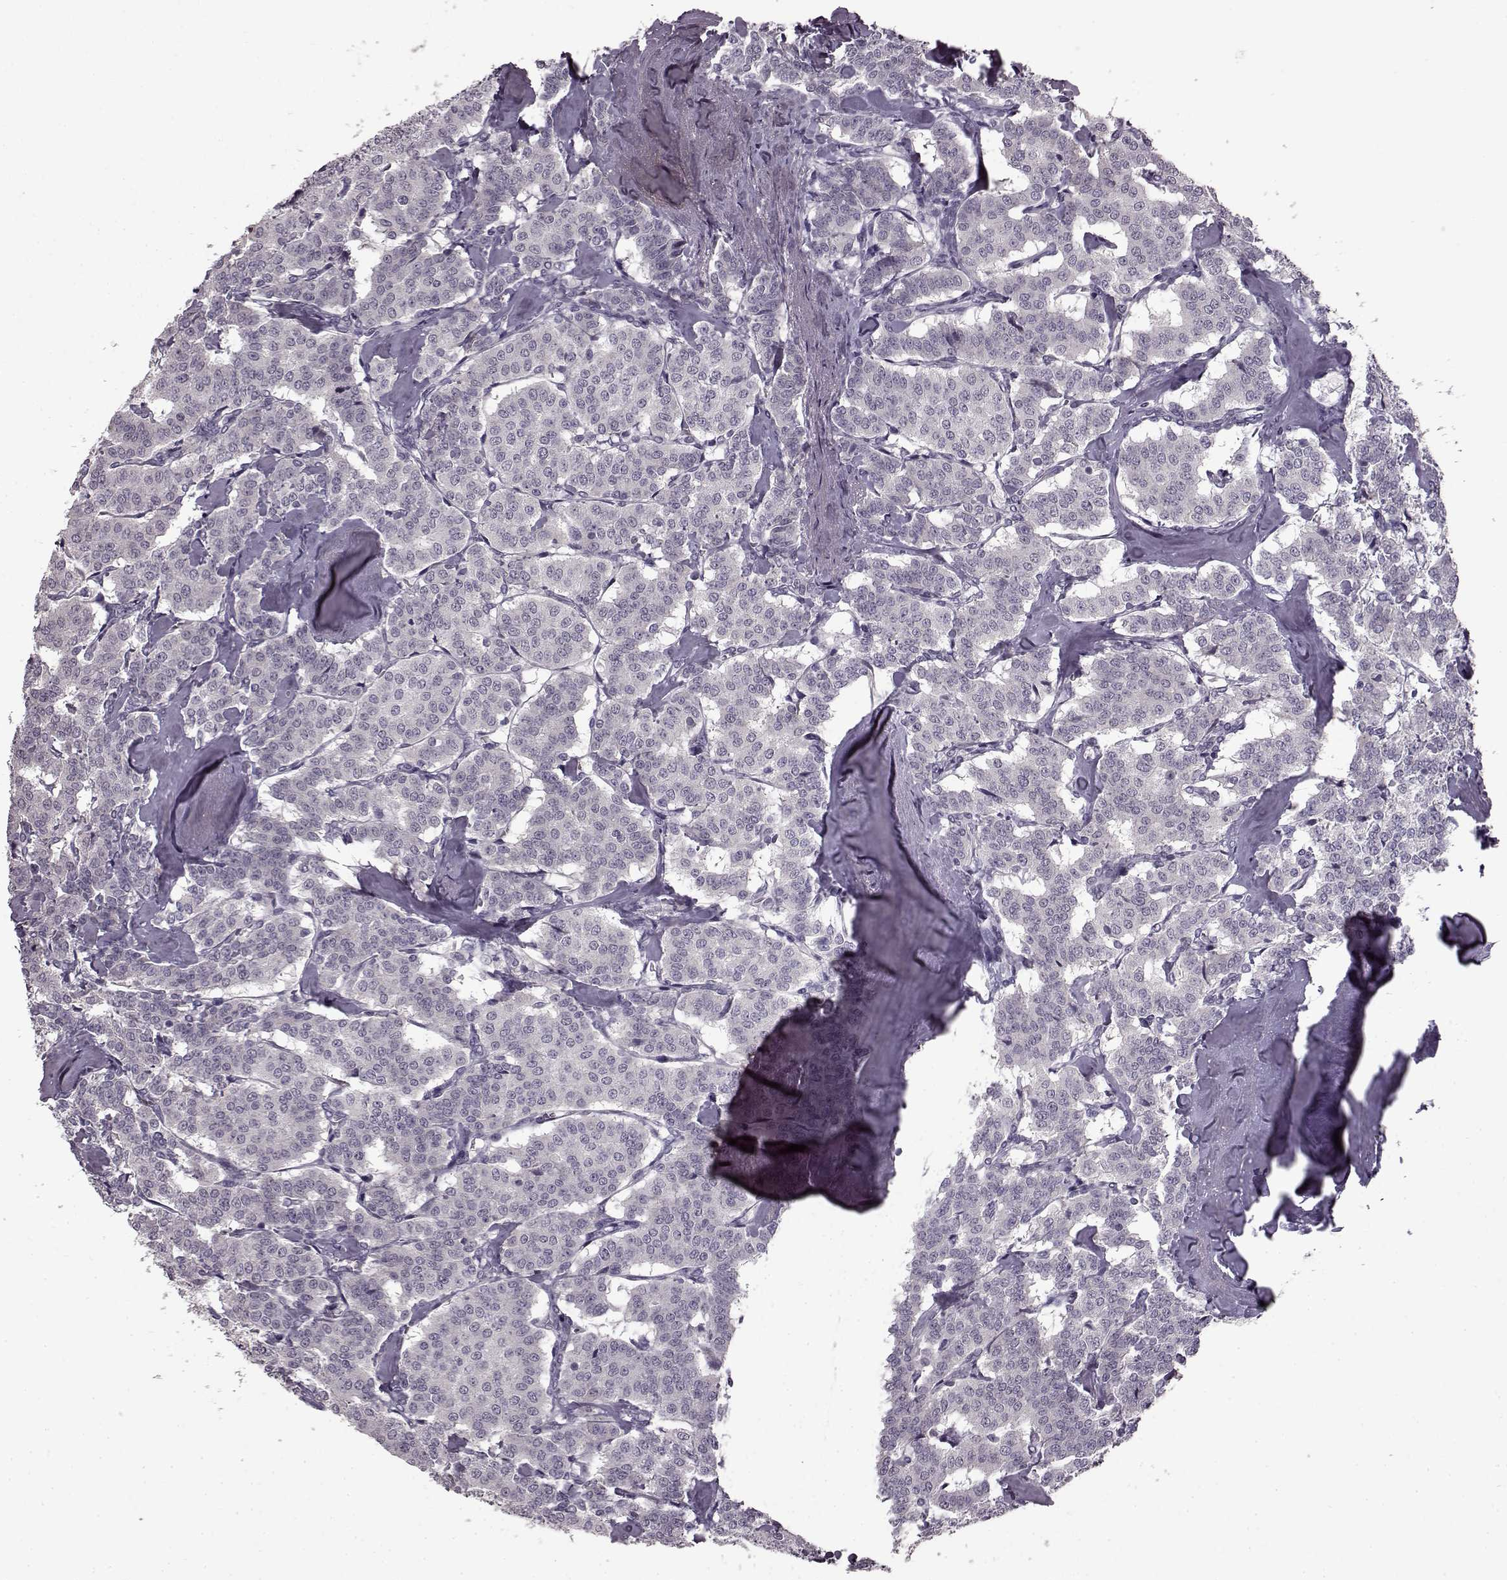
{"staining": {"intensity": "negative", "quantity": "none", "location": "none"}, "tissue": "carcinoid", "cell_type": "Tumor cells", "image_type": "cancer", "snomed": [{"axis": "morphology", "description": "Carcinoid, malignant, NOS"}, {"axis": "topography", "description": "Lung"}], "caption": "The micrograph reveals no significant positivity in tumor cells of malignant carcinoid.", "gene": "LHB", "patient": {"sex": "female", "age": 46}}